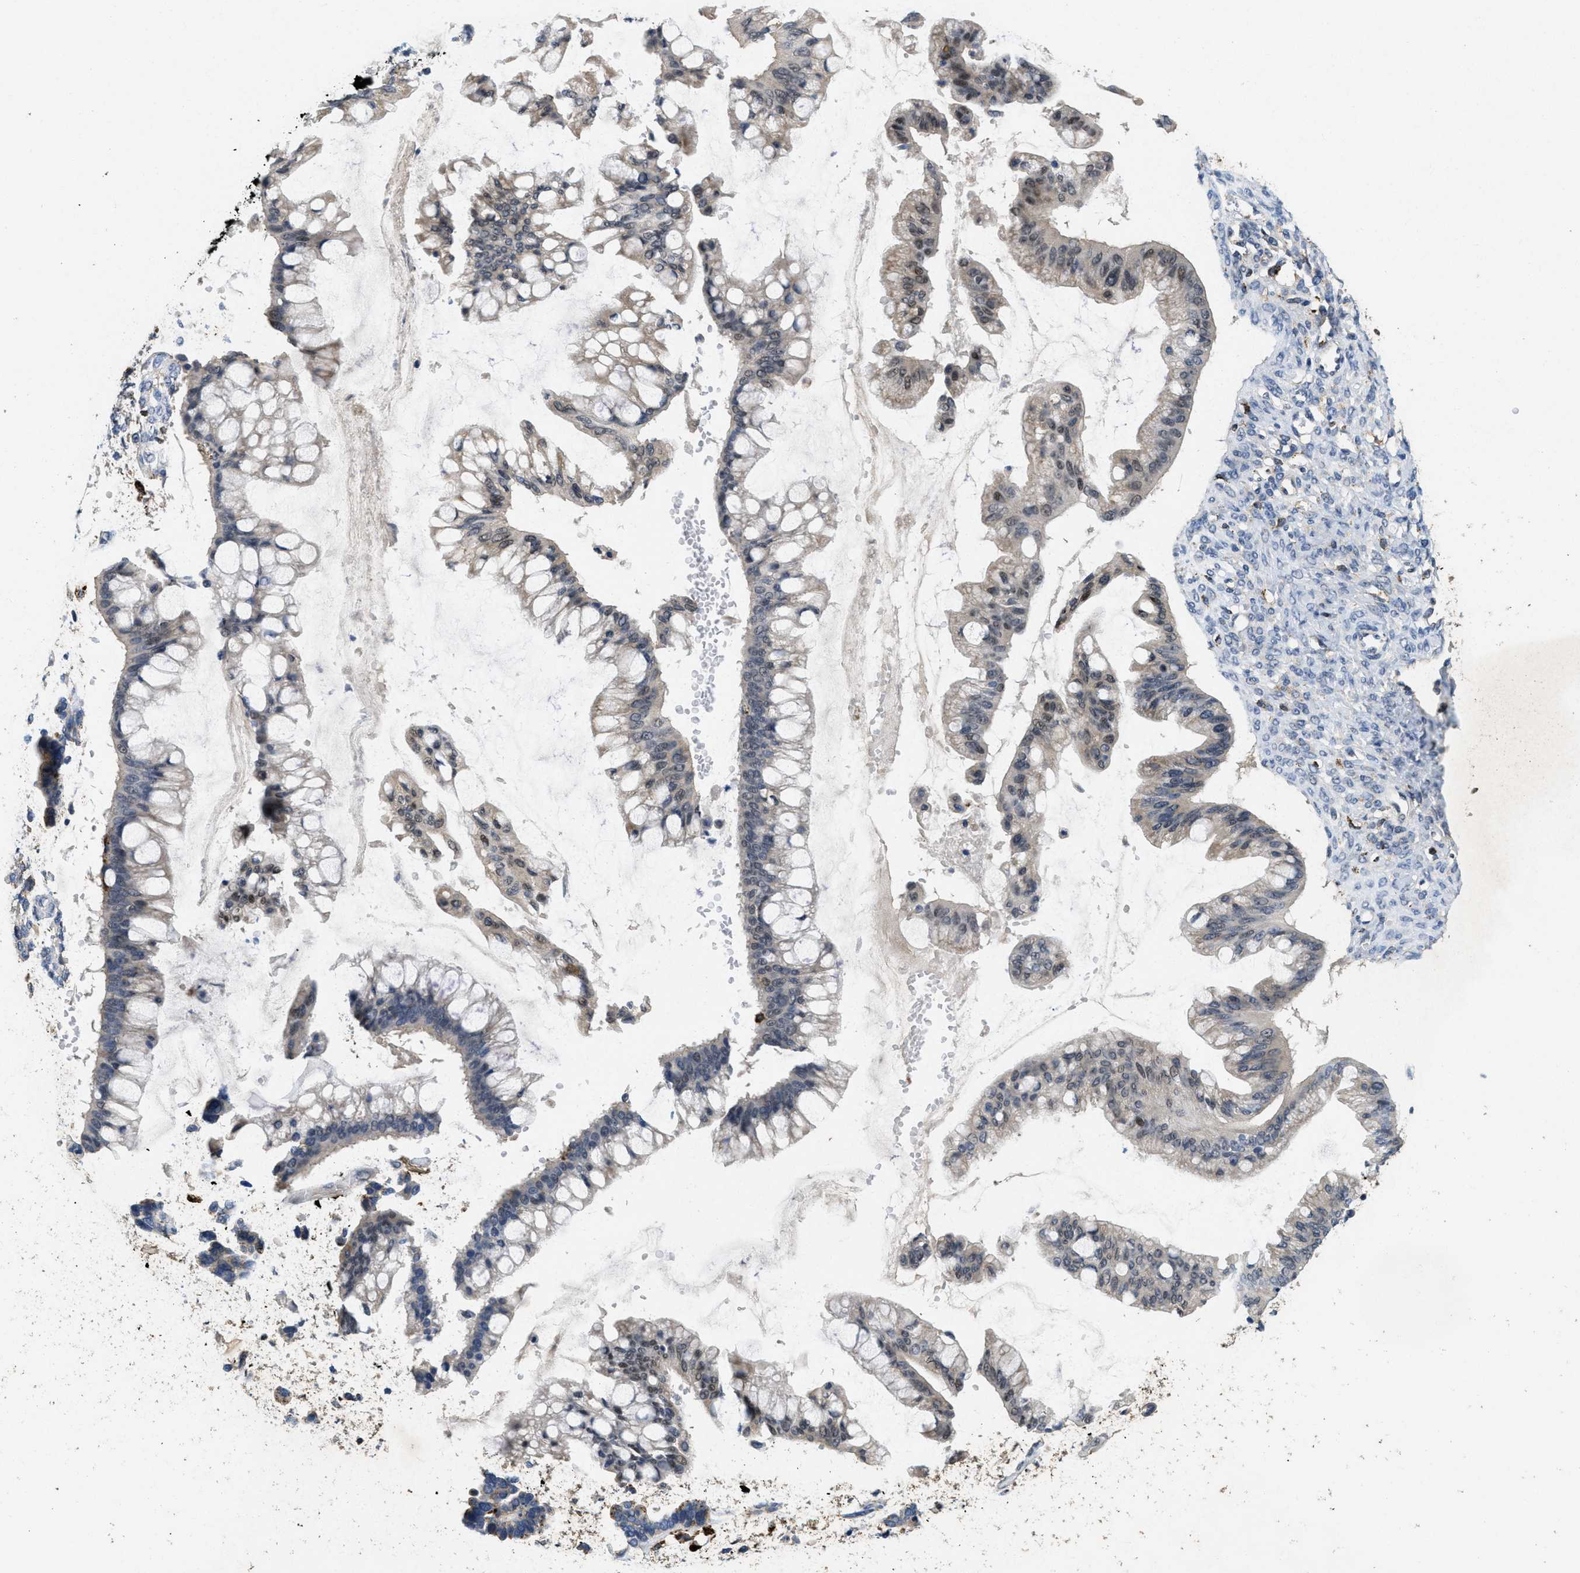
{"staining": {"intensity": "weak", "quantity": "<25%", "location": "cytoplasmic/membranous,nuclear"}, "tissue": "ovarian cancer", "cell_type": "Tumor cells", "image_type": "cancer", "snomed": [{"axis": "morphology", "description": "Cystadenocarcinoma, mucinous, NOS"}, {"axis": "topography", "description": "Ovary"}], "caption": "The histopathology image displays no staining of tumor cells in mucinous cystadenocarcinoma (ovarian).", "gene": "BMPR2", "patient": {"sex": "female", "age": 73}}